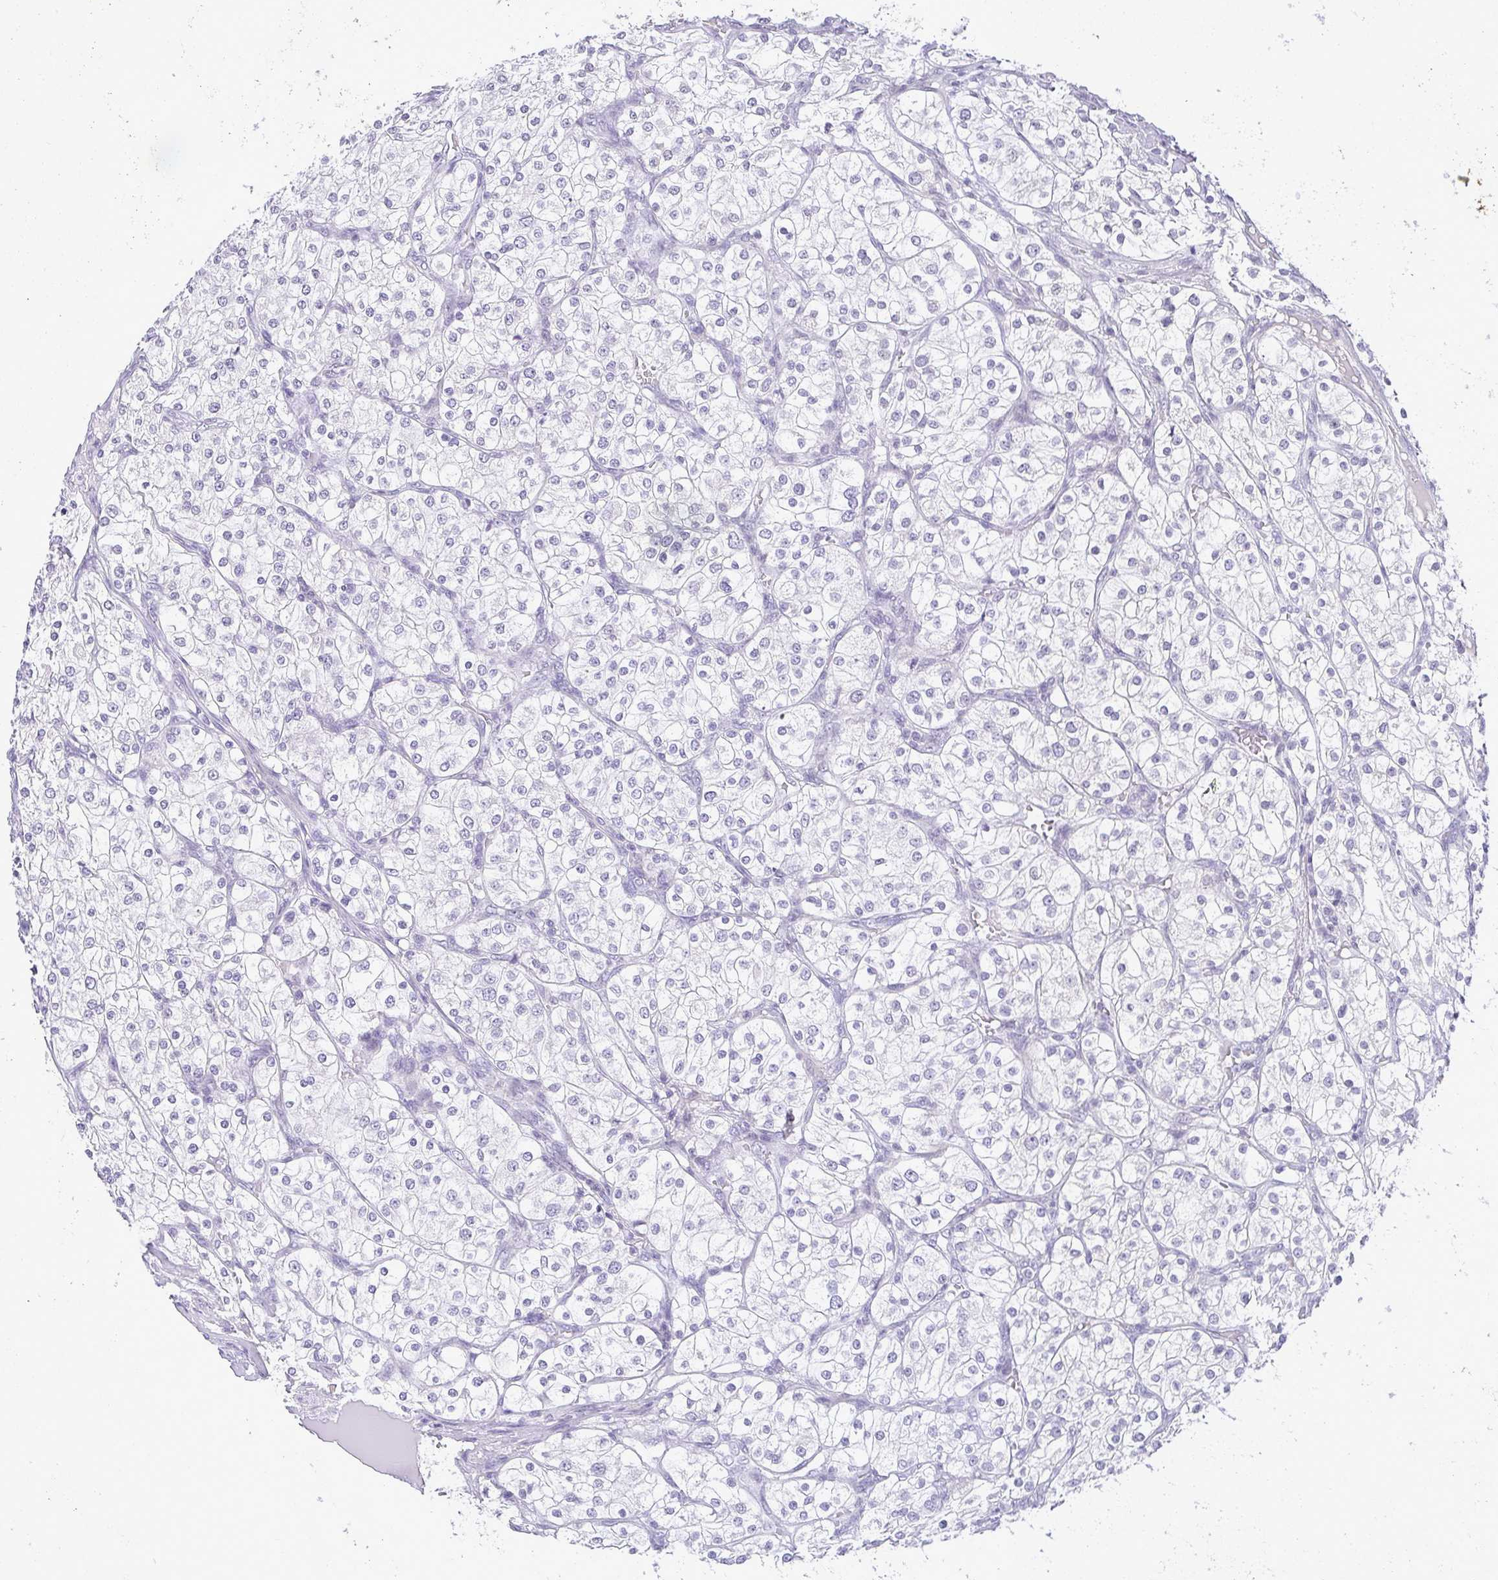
{"staining": {"intensity": "negative", "quantity": "none", "location": "none"}, "tissue": "renal cancer", "cell_type": "Tumor cells", "image_type": "cancer", "snomed": [{"axis": "morphology", "description": "Adenocarcinoma, NOS"}, {"axis": "topography", "description": "Kidney"}], "caption": "Immunohistochemistry (IHC) of renal adenocarcinoma exhibits no staining in tumor cells. (DAB IHC, high magnification).", "gene": "CACNA1S", "patient": {"sex": "male", "age": 80}}